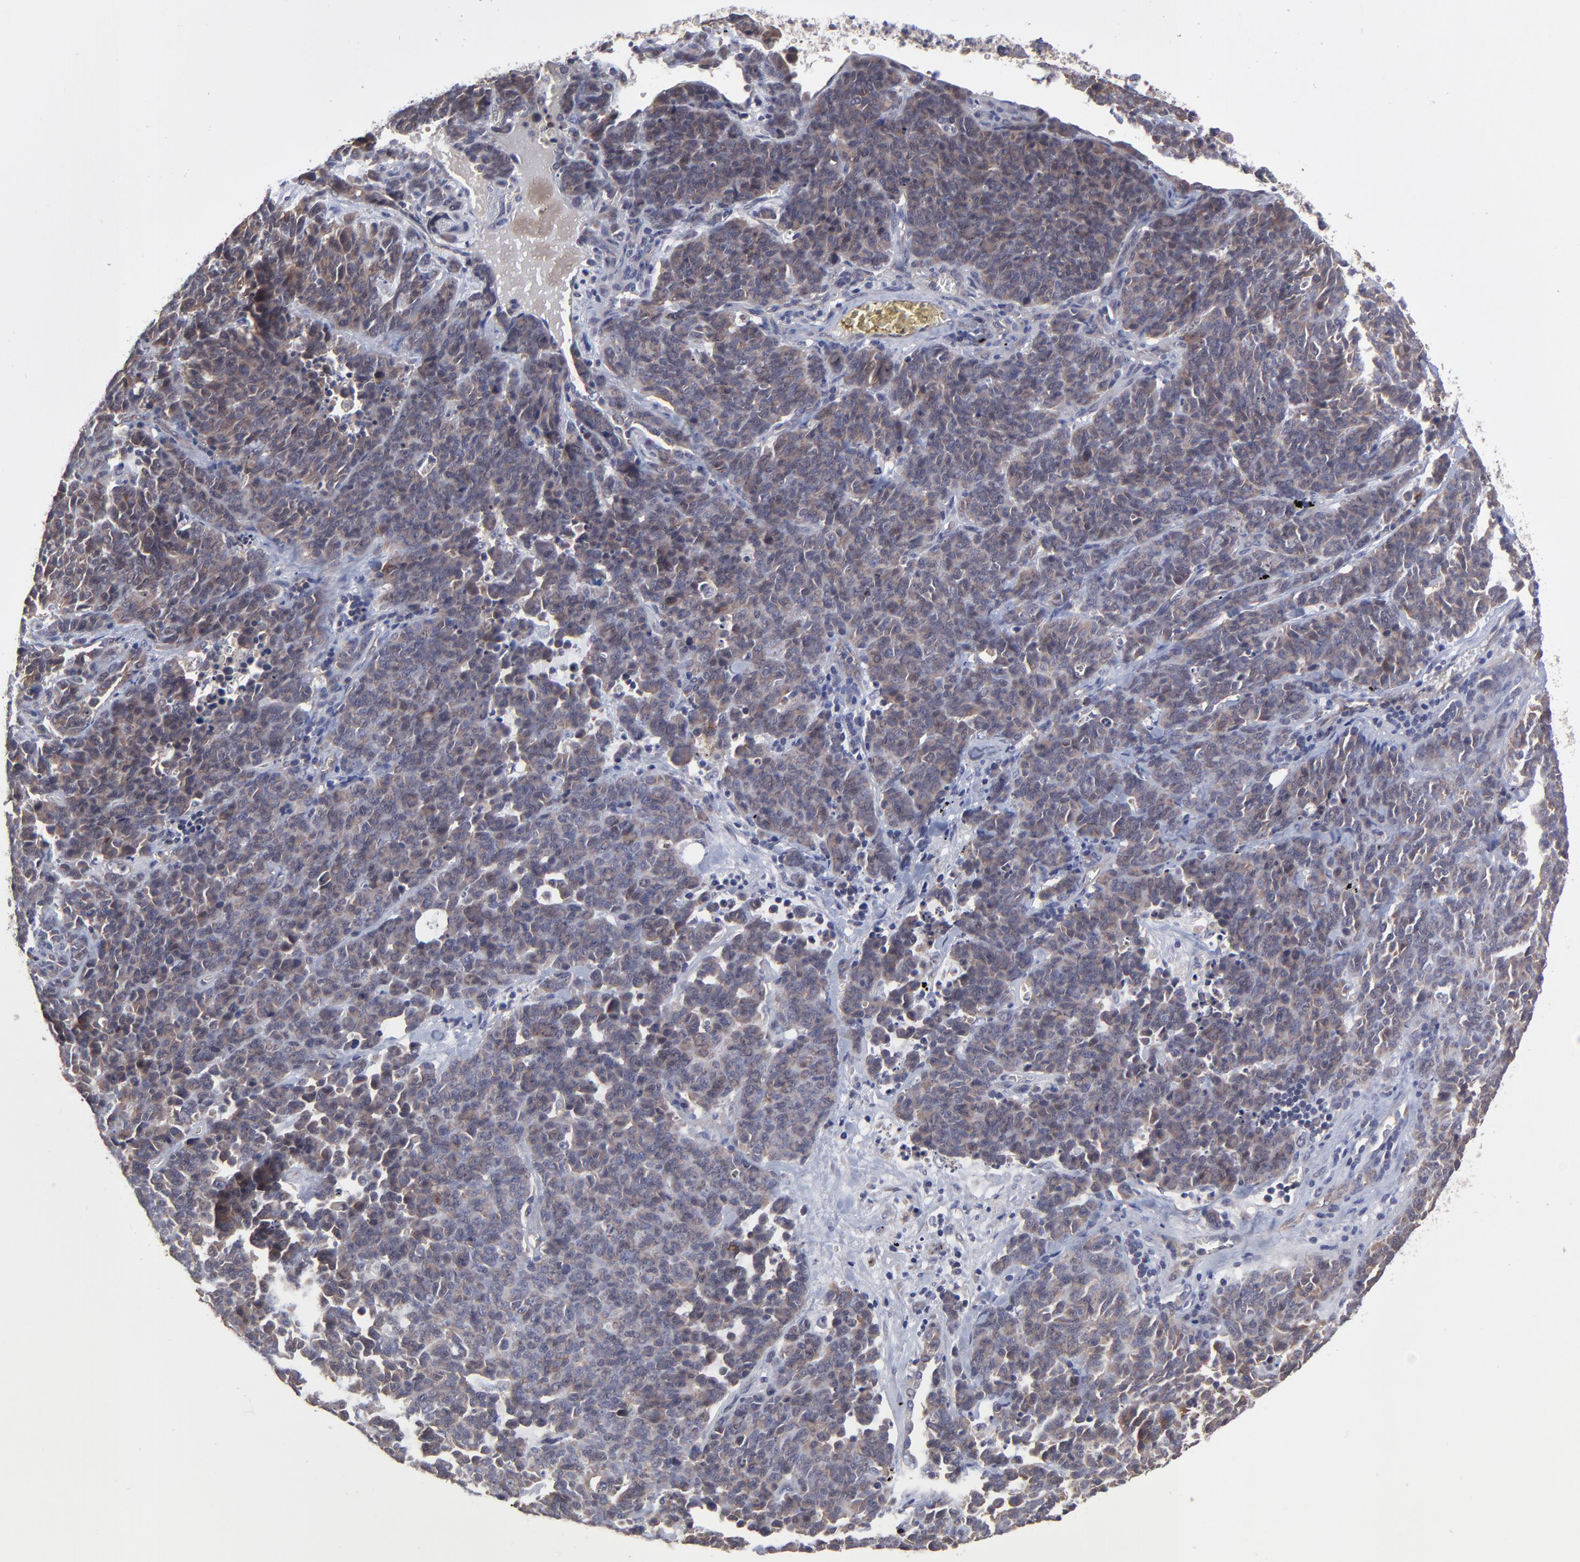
{"staining": {"intensity": "moderate", "quantity": ">75%", "location": "cytoplasmic/membranous"}, "tissue": "lung cancer", "cell_type": "Tumor cells", "image_type": "cancer", "snomed": [{"axis": "morphology", "description": "Neoplasm, malignant, NOS"}, {"axis": "topography", "description": "Lung"}], "caption": "An IHC photomicrograph of neoplastic tissue is shown. Protein staining in brown labels moderate cytoplasmic/membranous positivity in lung neoplasm (malignant) within tumor cells. (DAB (3,3'-diaminobenzidine) = brown stain, brightfield microscopy at high magnification).", "gene": "ZNF780B", "patient": {"sex": "female", "age": 58}}